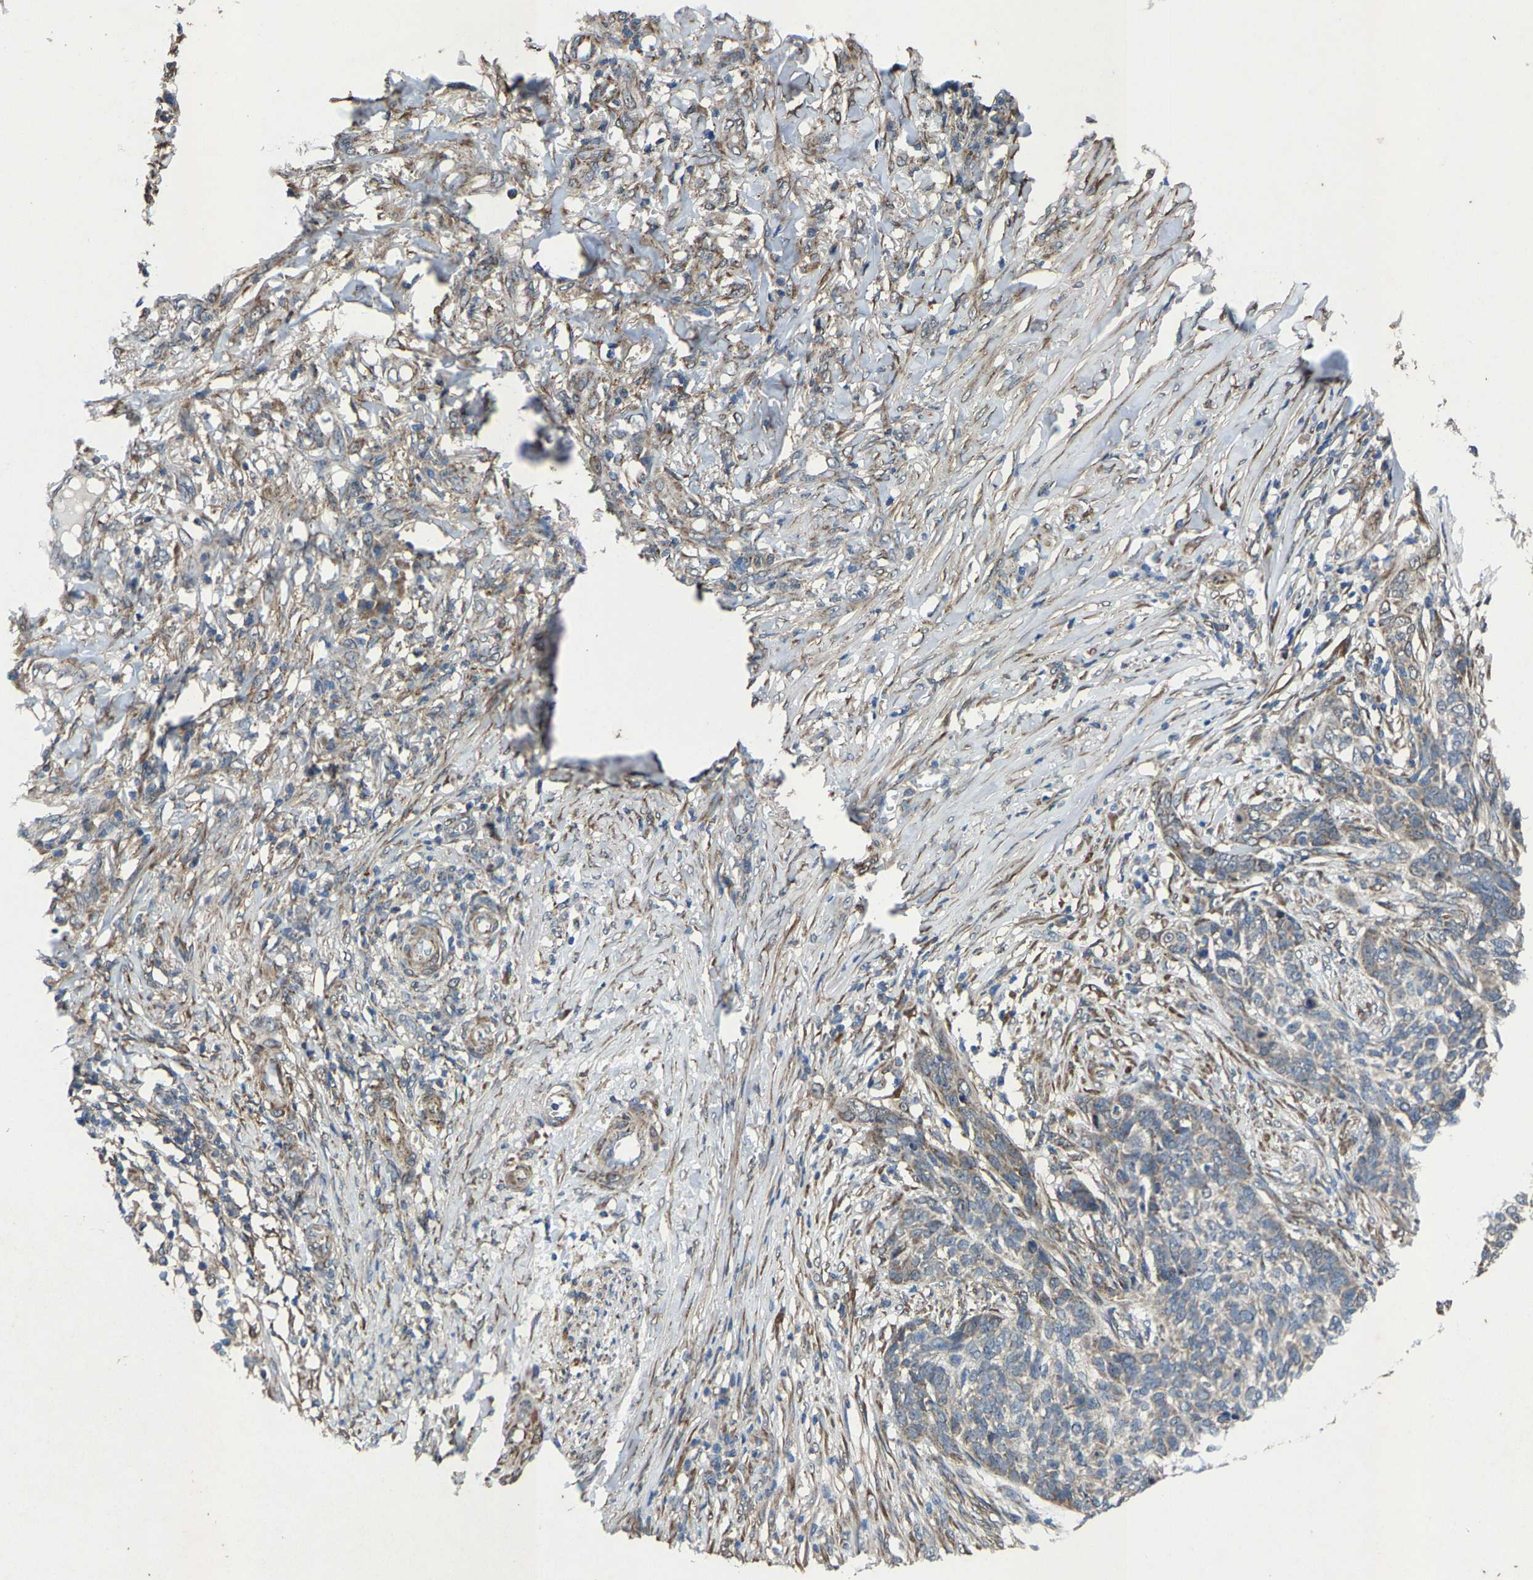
{"staining": {"intensity": "moderate", "quantity": "25%-75%", "location": "cytoplasmic/membranous"}, "tissue": "skin cancer", "cell_type": "Tumor cells", "image_type": "cancer", "snomed": [{"axis": "morphology", "description": "Basal cell carcinoma"}, {"axis": "topography", "description": "Skin"}], "caption": "About 25%-75% of tumor cells in human basal cell carcinoma (skin) show moderate cytoplasmic/membranous protein expression as visualized by brown immunohistochemical staining.", "gene": "PDP1", "patient": {"sex": "male", "age": 85}}